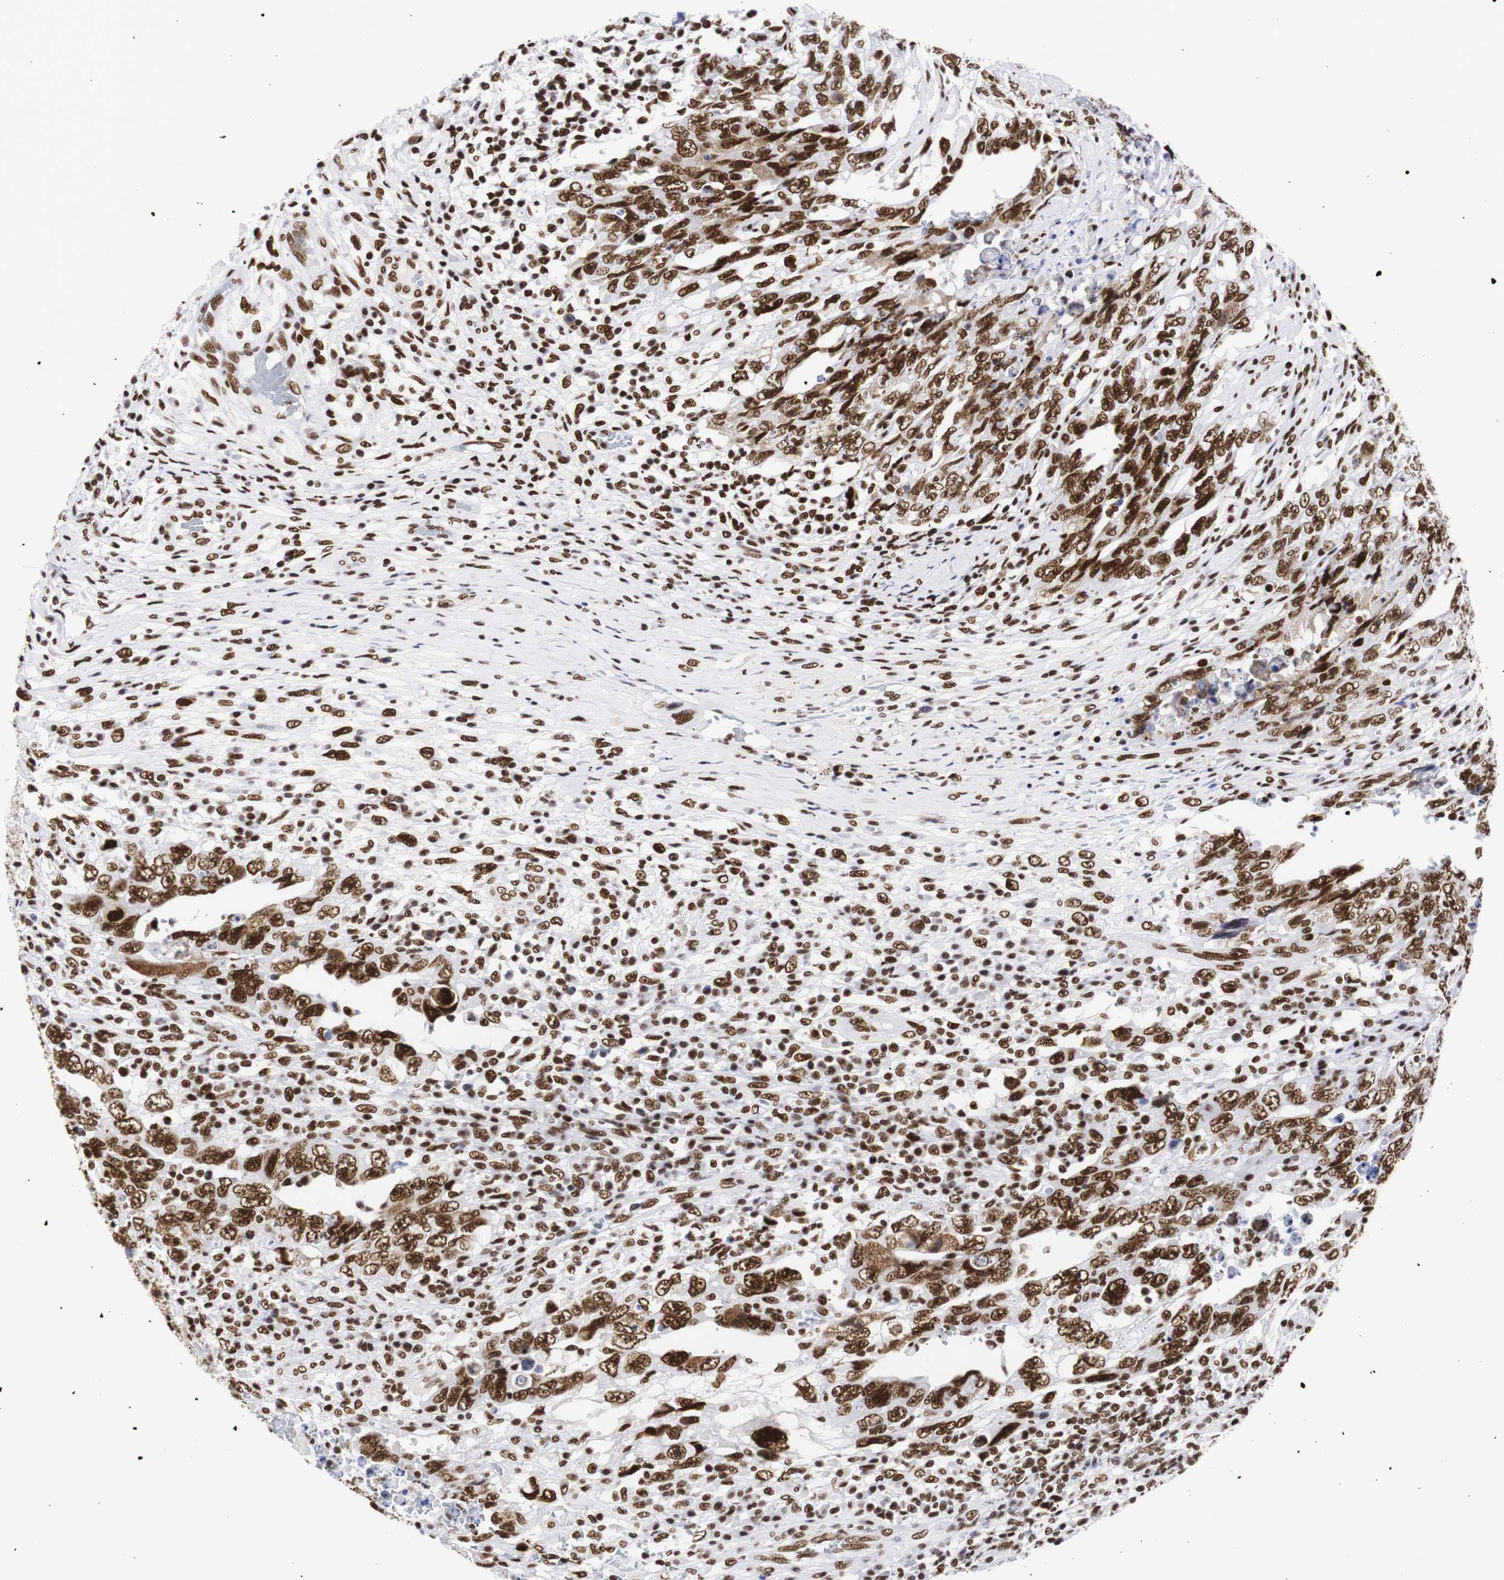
{"staining": {"intensity": "strong", "quantity": ">75%", "location": "nuclear"}, "tissue": "testis cancer", "cell_type": "Tumor cells", "image_type": "cancer", "snomed": [{"axis": "morphology", "description": "Carcinoma, Embryonal, NOS"}, {"axis": "topography", "description": "Testis"}], "caption": "High-magnification brightfield microscopy of embryonal carcinoma (testis) stained with DAB (3,3'-diaminobenzidine) (brown) and counterstained with hematoxylin (blue). tumor cells exhibit strong nuclear positivity is present in approximately>75% of cells.", "gene": "HNRNPH2", "patient": {"sex": "male", "age": 26}}